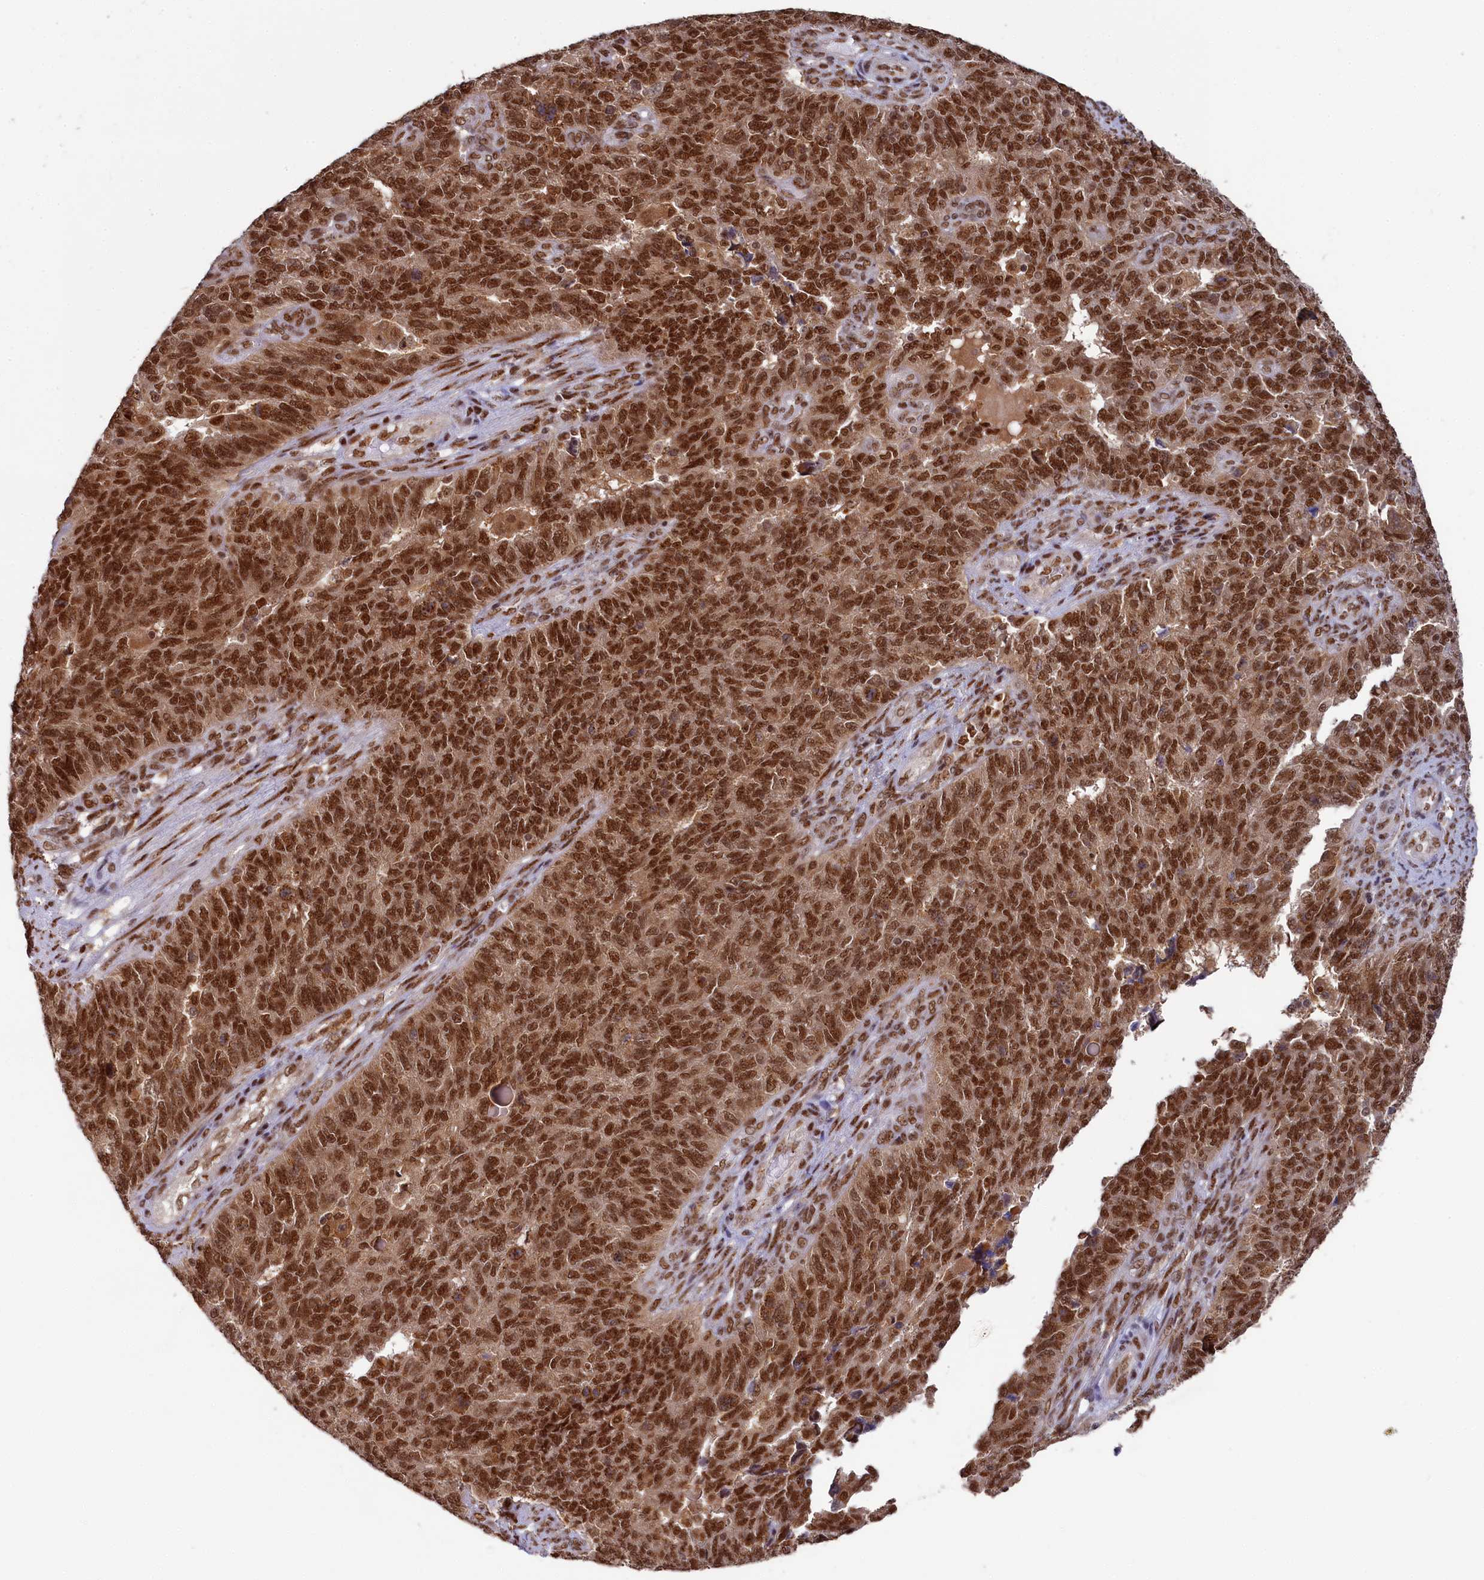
{"staining": {"intensity": "strong", "quantity": ">75%", "location": "nuclear"}, "tissue": "endometrial cancer", "cell_type": "Tumor cells", "image_type": "cancer", "snomed": [{"axis": "morphology", "description": "Adenocarcinoma, NOS"}, {"axis": "topography", "description": "Endometrium"}], "caption": "Protein expression analysis of endometrial adenocarcinoma demonstrates strong nuclear staining in approximately >75% of tumor cells.", "gene": "PPHLN1", "patient": {"sex": "female", "age": 66}}